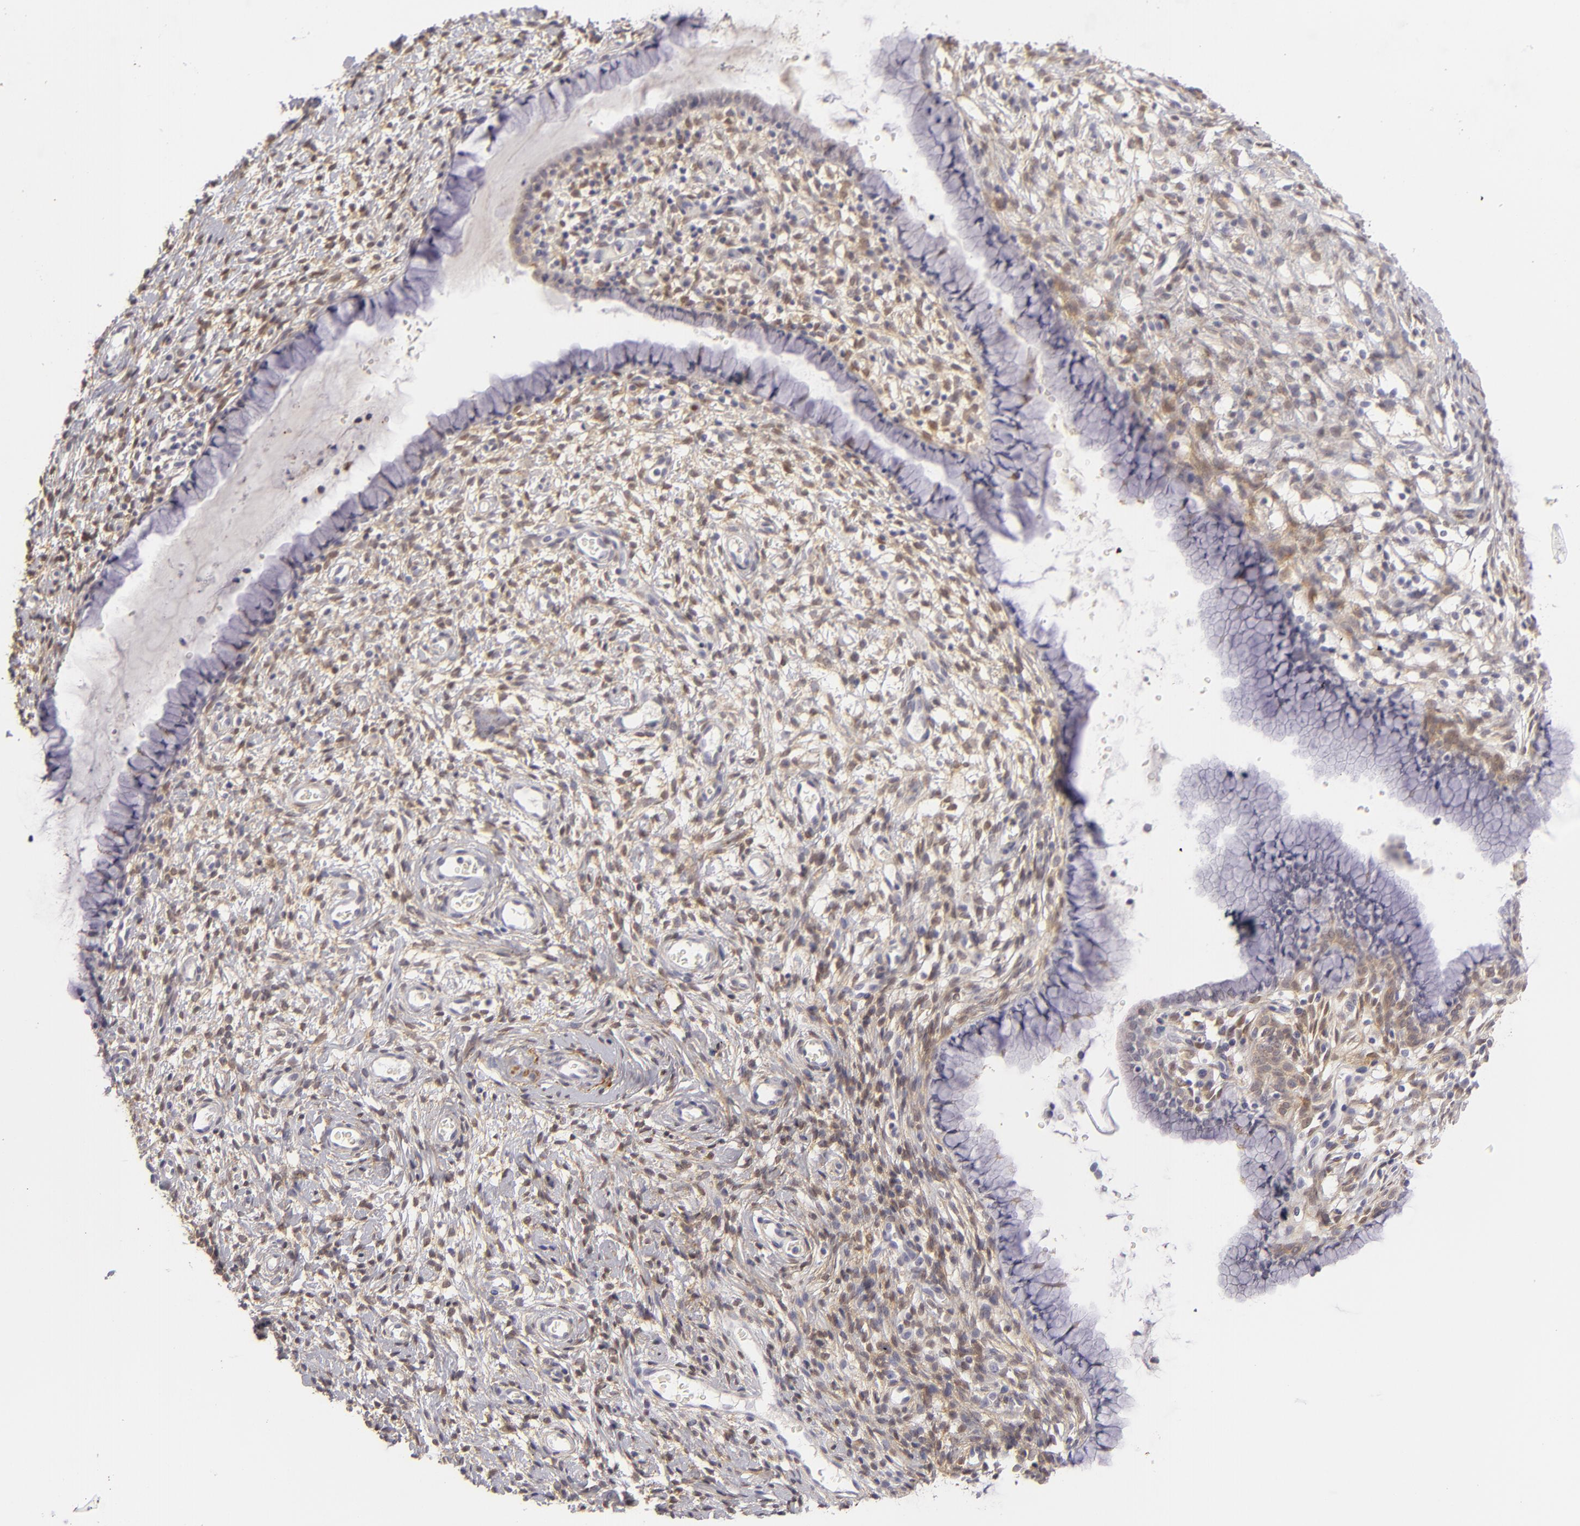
{"staining": {"intensity": "negative", "quantity": "none", "location": "none"}, "tissue": "cervix", "cell_type": "Glandular cells", "image_type": "normal", "snomed": [{"axis": "morphology", "description": "Normal tissue, NOS"}, {"axis": "topography", "description": "Cervix"}], "caption": "High power microscopy histopathology image of an immunohistochemistry photomicrograph of benign cervix, revealing no significant staining in glandular cells.", "gene": "EFS", "patient": {"sex": "female", "age": 70}}